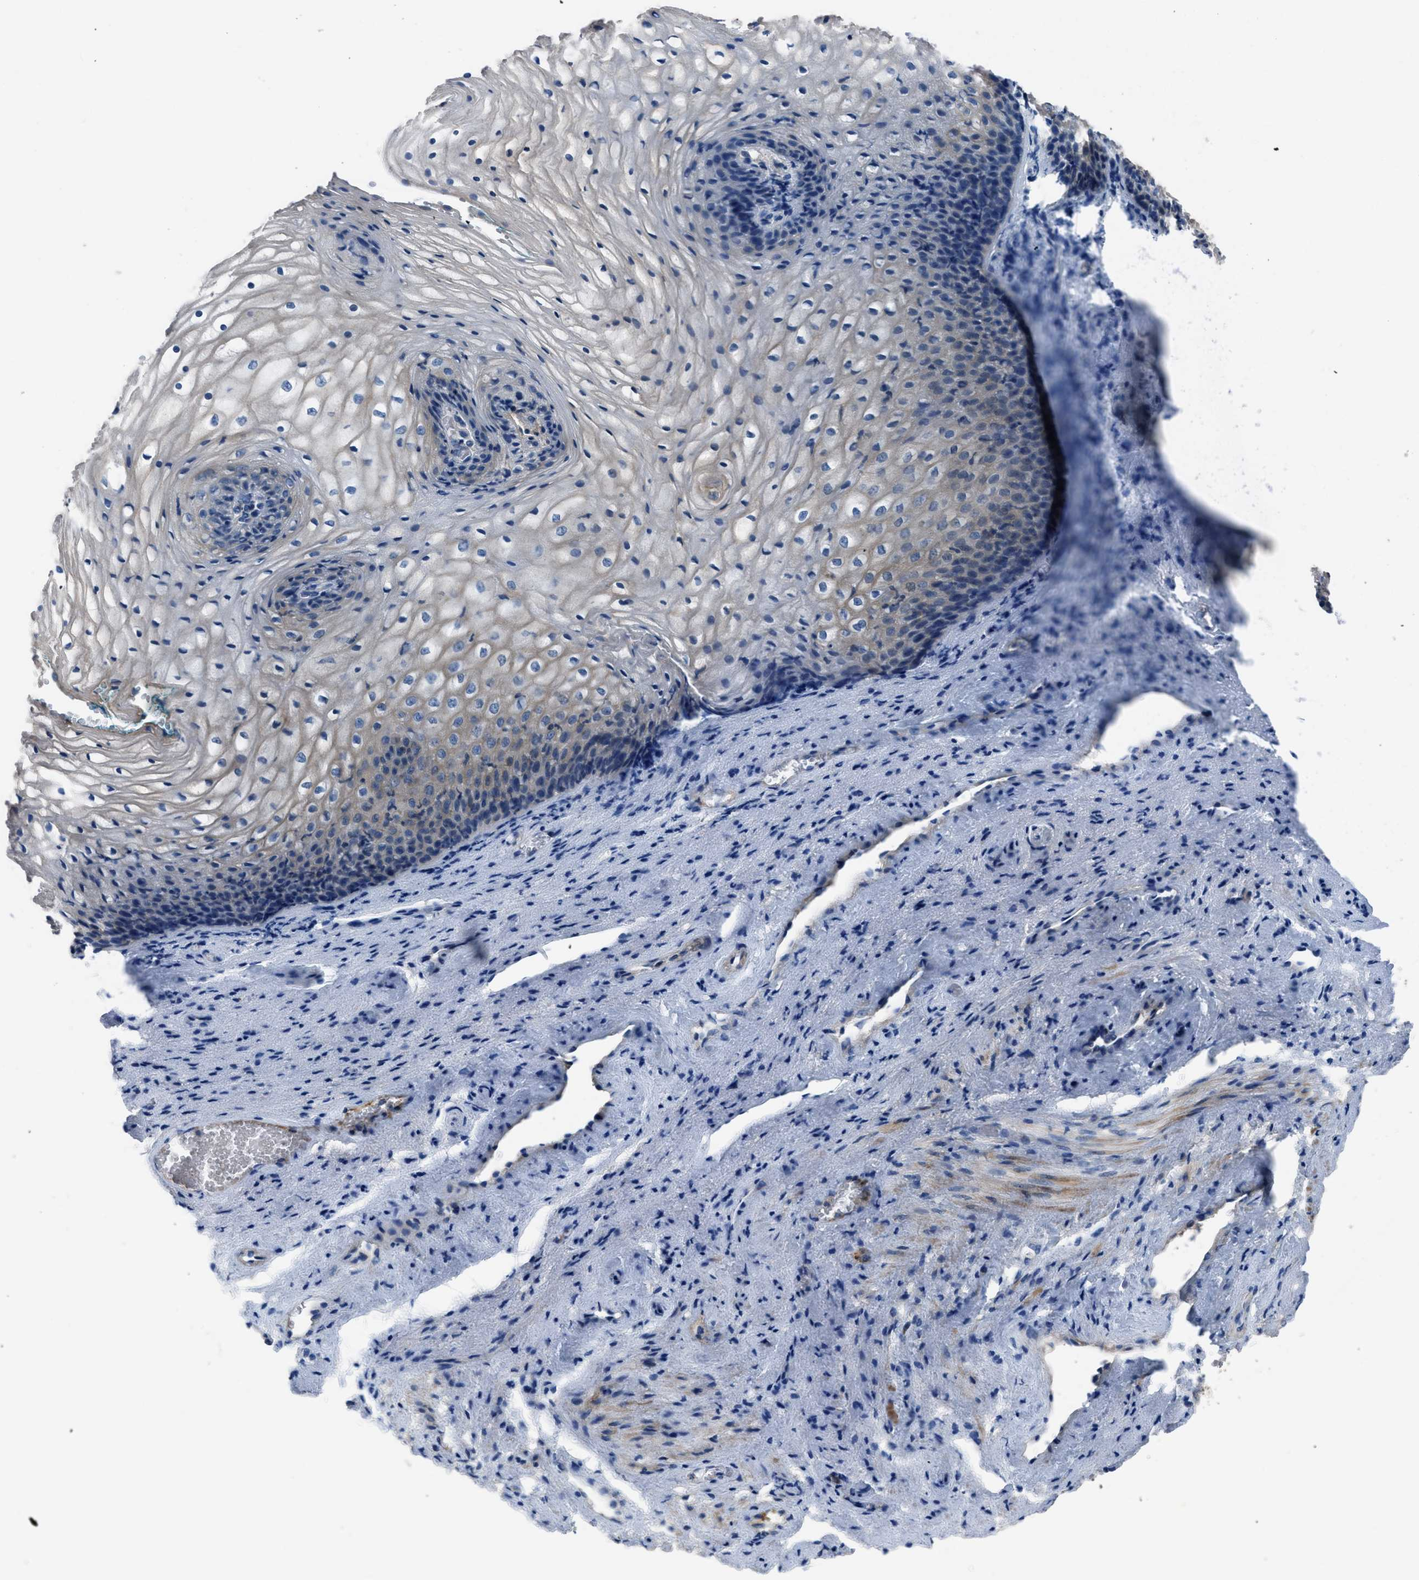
{"staining": {"intensity": "negative", "quantity": "none", "location": "none"}, "tissue": "vagina", "cell_type": "Squamous epithelial cells", "image_type": "normal", "snomed": [{"axis": "morphology", "description": "Normal tissue, NOS"}, {"axis": "topography", "description": "Vagina"}], "caption": "Immunohistochemistry (IHC) of normal vagina demonstrates no expression in squamous epithelial cells. (Stains: DAB IHC with hematoxylin counter stain, Microscopy: brightfield microscopy at high magnification).", "gene": "SGCZ", "patient": {"sex": "female", "age": 34}}